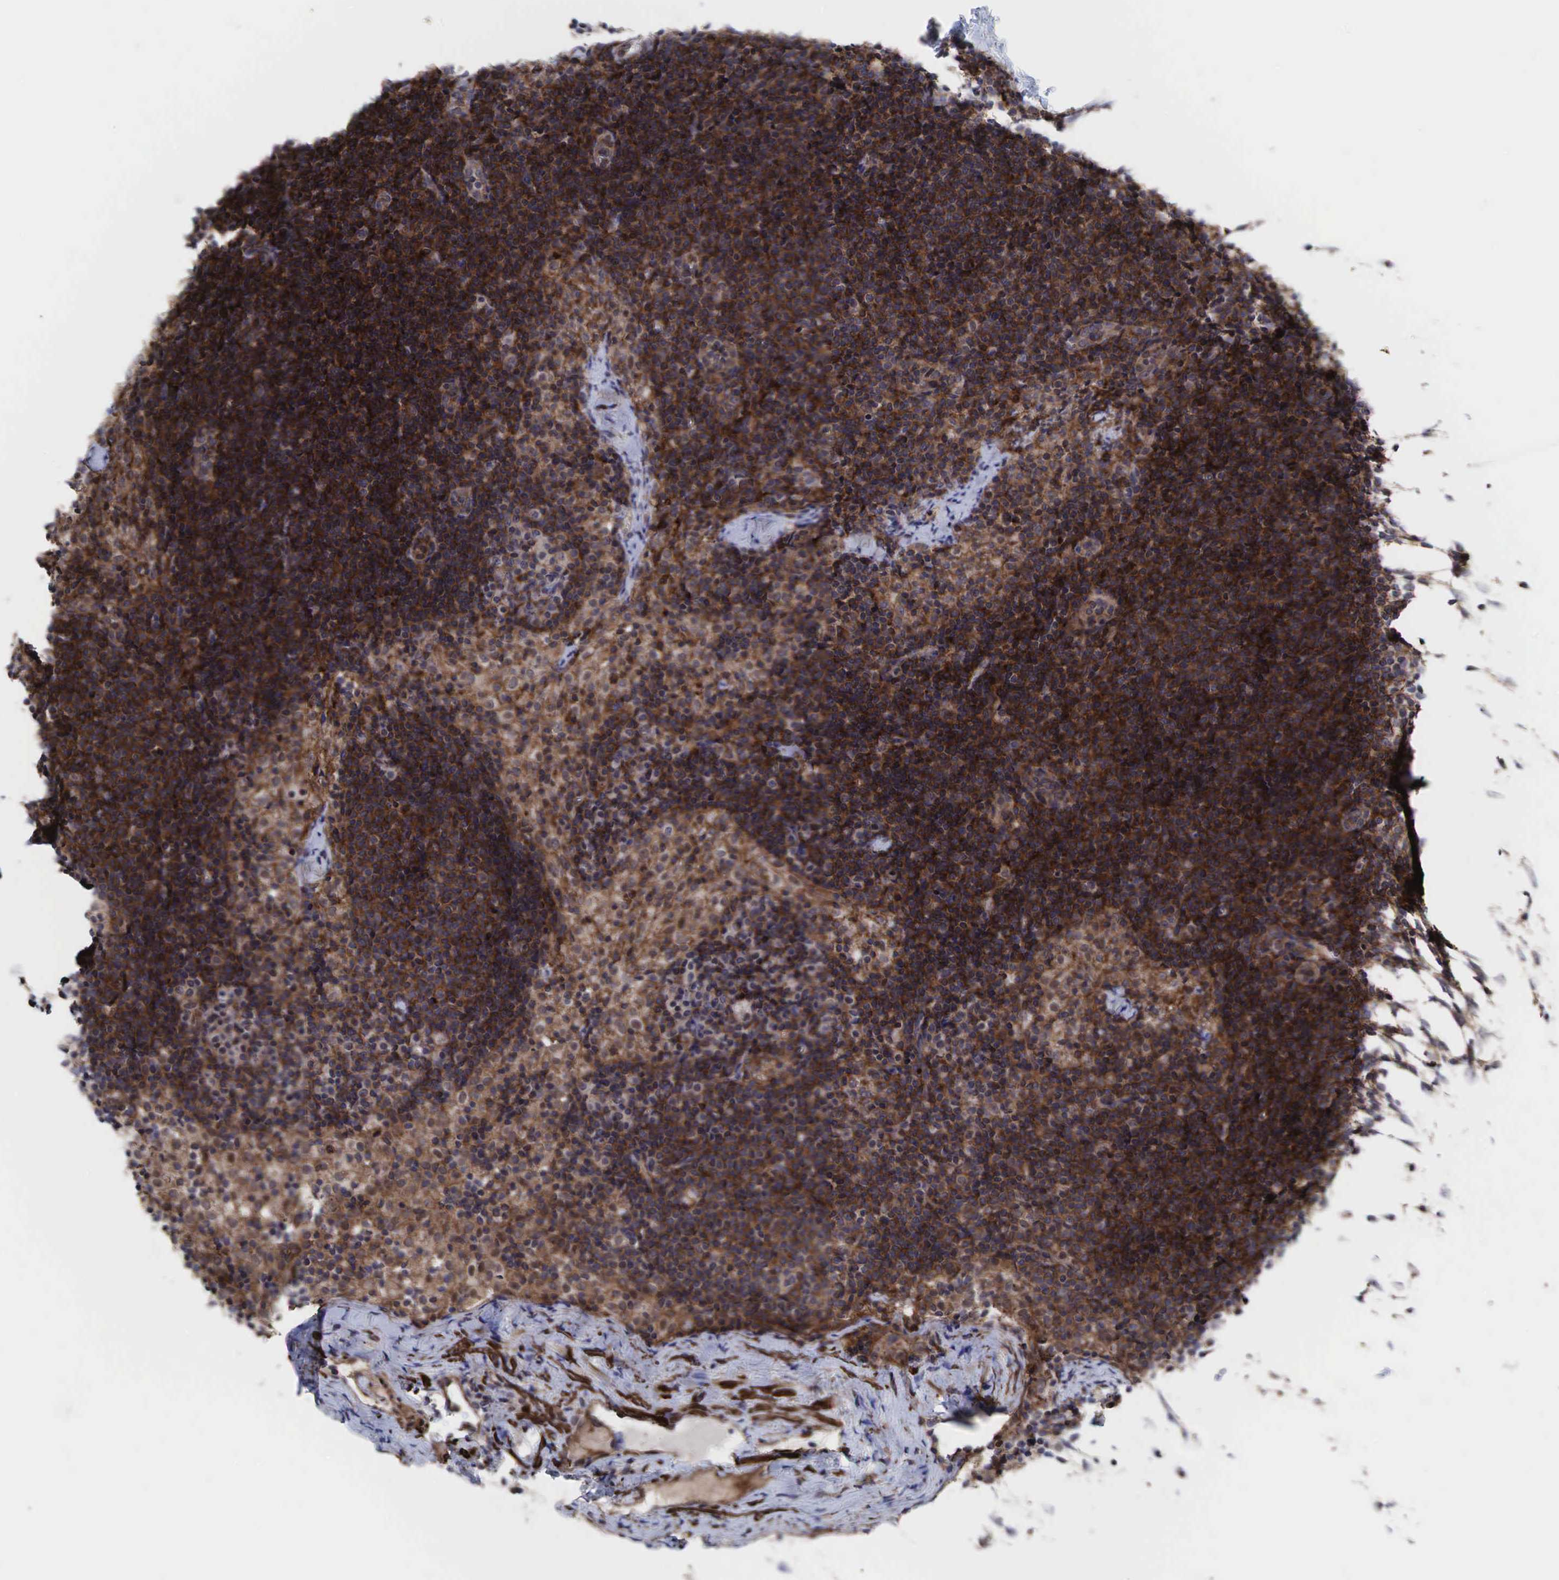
{"staining": {"intensity": "moderate", "quantity": ">75%", "location": "cytoplasmic/membranous"}, "tissue": "lymph node", "cell_type": "Germinal center cells", "image_type": "normal", "snomed": [{"axis": "morphology", "description": "Normal tissue, NOS"}, {"axis": "topography", "description": "Lymph node"}], "caption": "Protein expression analysis of normal human lymph node reveals moderate cytoplasmic/membranous positivity in about >75% of germinal center cells. Immunohistochemistry (ihc) stains the protein of interest in brown and the nuclei are stained blue.", "gene": "GPRASP1", "patient": {"sex": "female", "age": 35}}